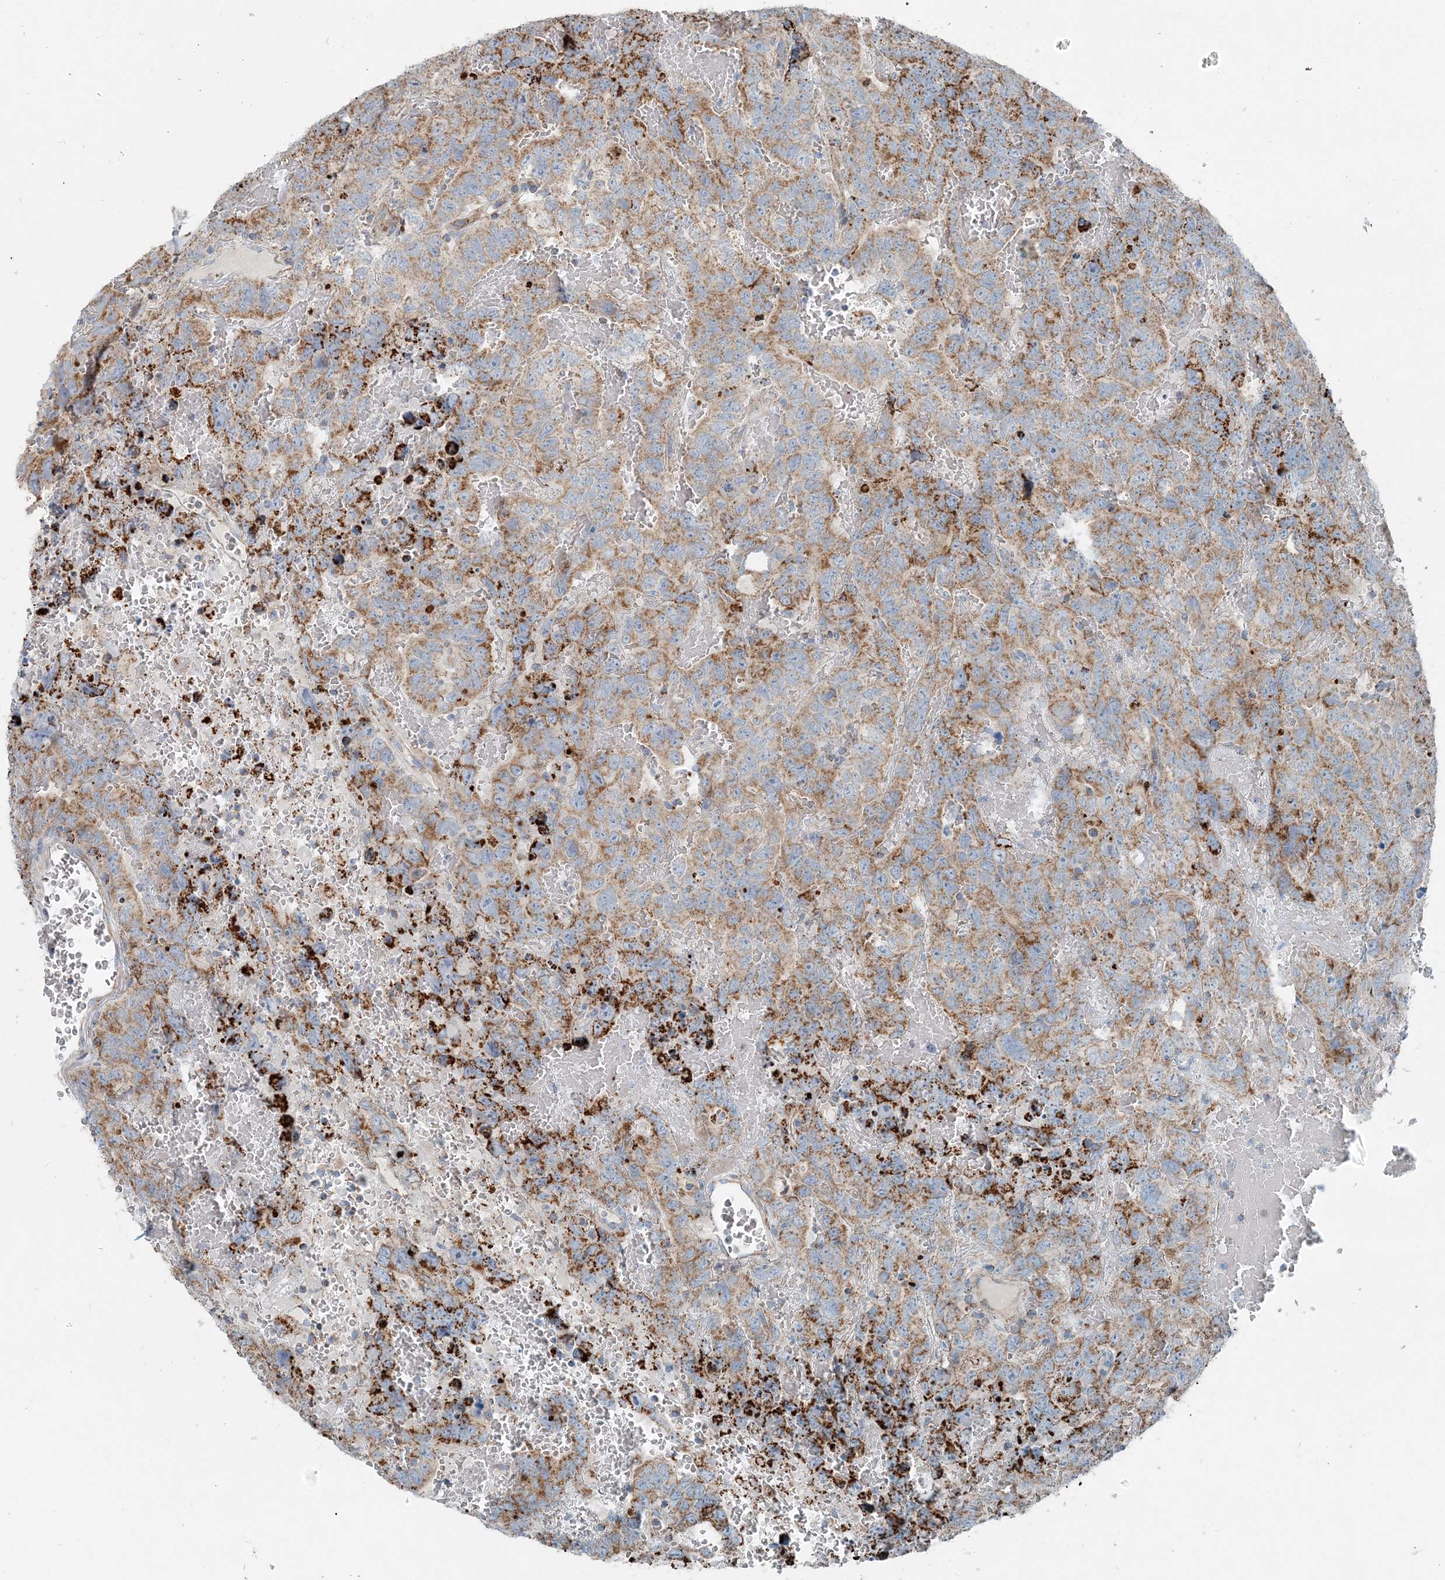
{"staining": {"intensity": "strong", "quantity": ">75%", "location": "cytoplasmic/membranous"}, "tissue": "testis cancer", "cell_type": "Tumor cells", "image_type": "cancer", "snomed": [{"axis": "morphology", "description": "Carcinoma, Embryonal, NOS"}, {"axis": "topography", "description": "Testis"}], "caption": "IHC photomicrograph of human testis cancer stained for a protein (brown), which displays high levels of strong cytoplasmic/membranous expression in about >75% of tumor cells.", "gene": "INTU", "patient": {"sex": "male", "age": 45}}